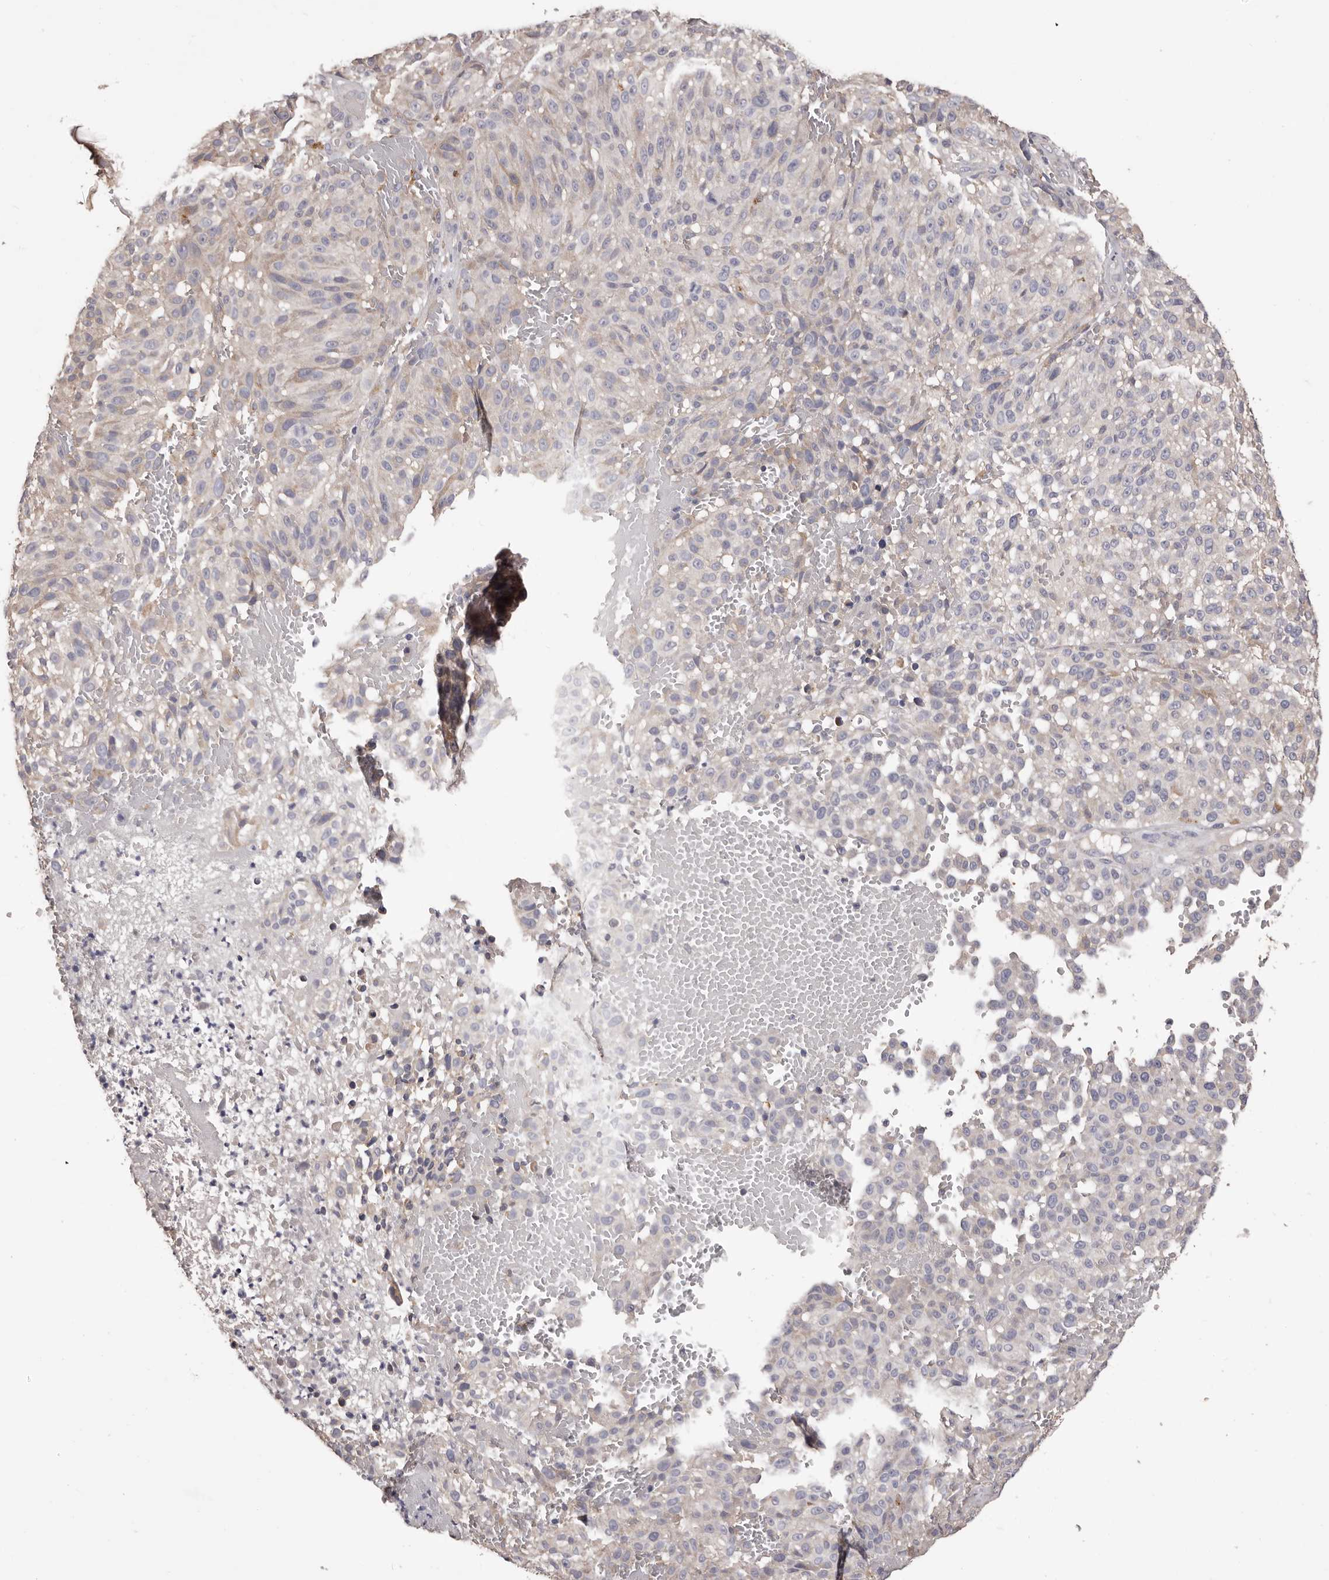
{"staining": {"intensity": "negative", "quantity": "none", "location": "none"}, "tissue": "melanoma", "cell_type": "Tumor cells", "image_type": "cancer", "snomed": [{"axis": "morphology", "description": "Malignant melanoma, NOS"}, {"axis": "topography", "description": "Skin"}], "caption": "A high-resolution photomicrograph shows immunohistochemistry (IHC) staining of melanoma, which displays no significant expression in tumor cells.", "gene": "ETNK1", "patient": {"sex": "male", "age": 83}}